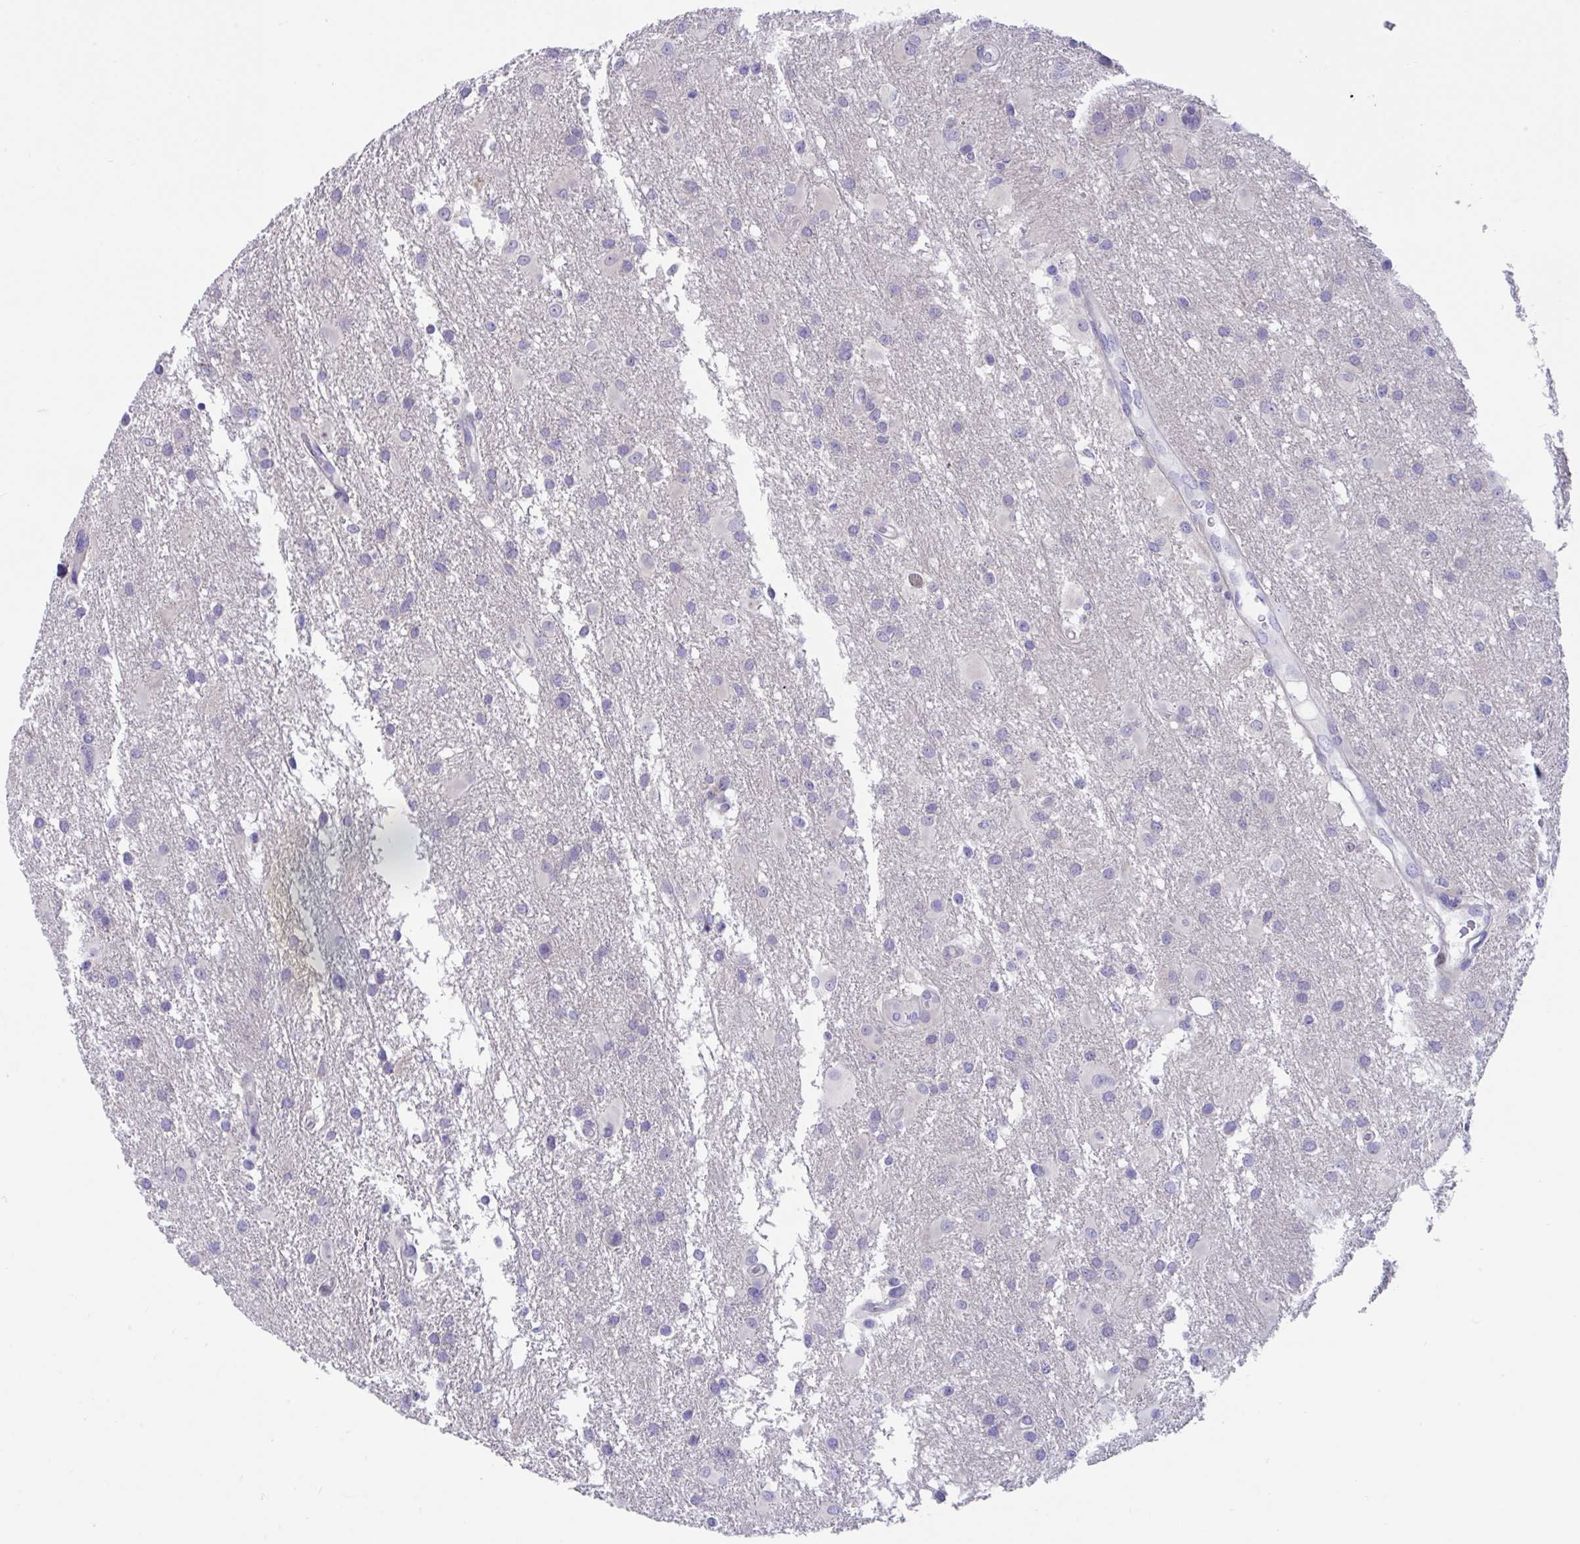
{"staining": {"intensity": "negative", "quantity": "none", "location": "none"}, "tissue": "glioma", "cell_type": "Tumor cells", "image_type": "cancer", "snomed": [{"axis": "morphology", "description": "Glioma, malignant, High grade"}, {"axis": "topography", "description": "Brain"}], "caption": "Immunohistochemical staining of malignant glioma (high-grade) exhibits no significant staining in tumor cells. The staining is performed using DAB brown chromogen with nuclei counter-stained in using hematoxylin.", "gene": "DTX3", "patient": {"sex": "male", "age": 53}}